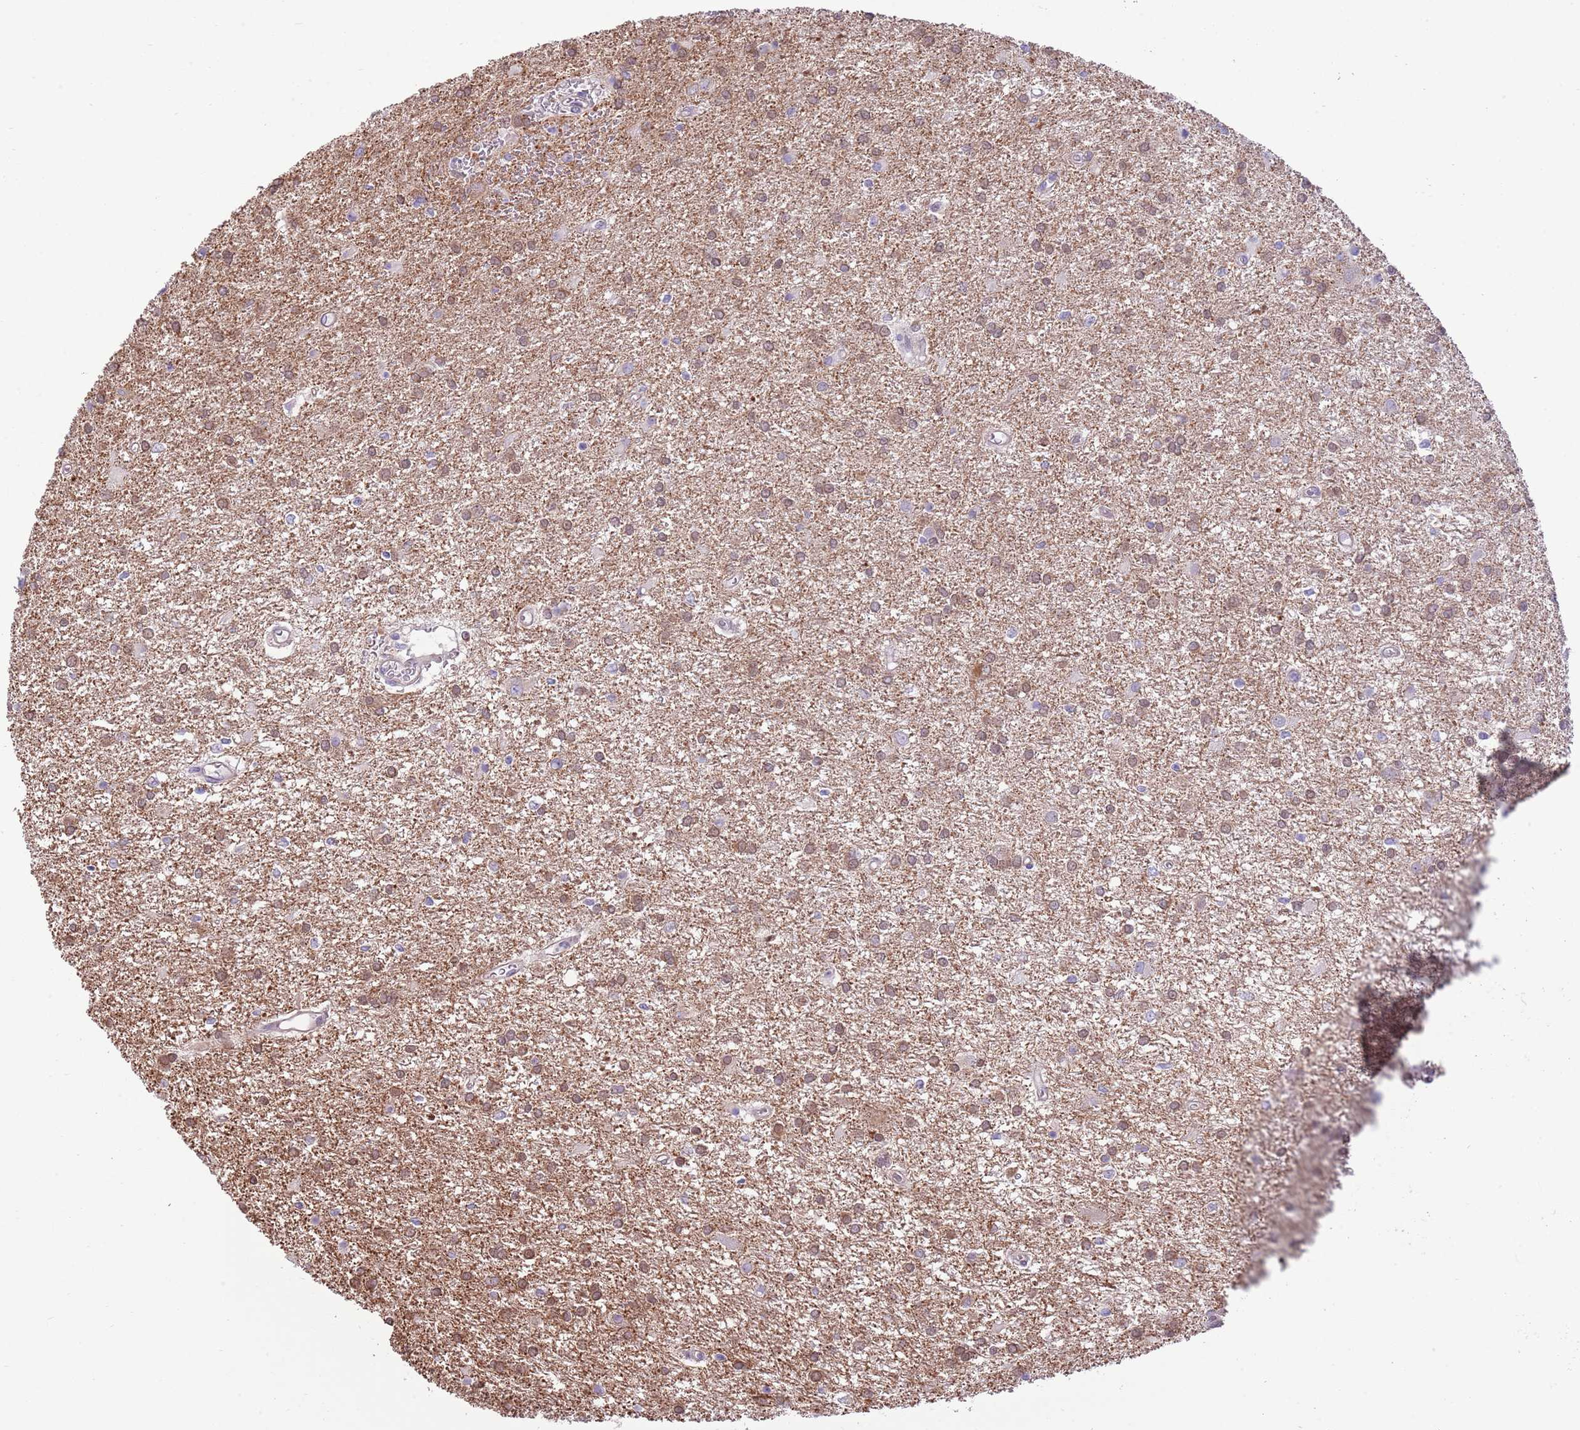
{"staining": {"intensity": "moderate", "quantity": "25%-75%", "location": "cytoplasmic/membranous"}, "tissue": "glioma", "cell_type": "Tumor cells", "image_type": "cancer", "snomed": [{"axis": "morphology", "description": "Glioma, malignant, High grade"}, {"axis": "topography", "description": "Brain"}], "caption": "The photomicrograph displays a brown stain indicating the presence of a protein in the cytoplasmic/membranous of tumor cells in high-grade glioma (malignant).", "gene": "ZC4H2", "patient": {"sex": "female", "age": 50}}